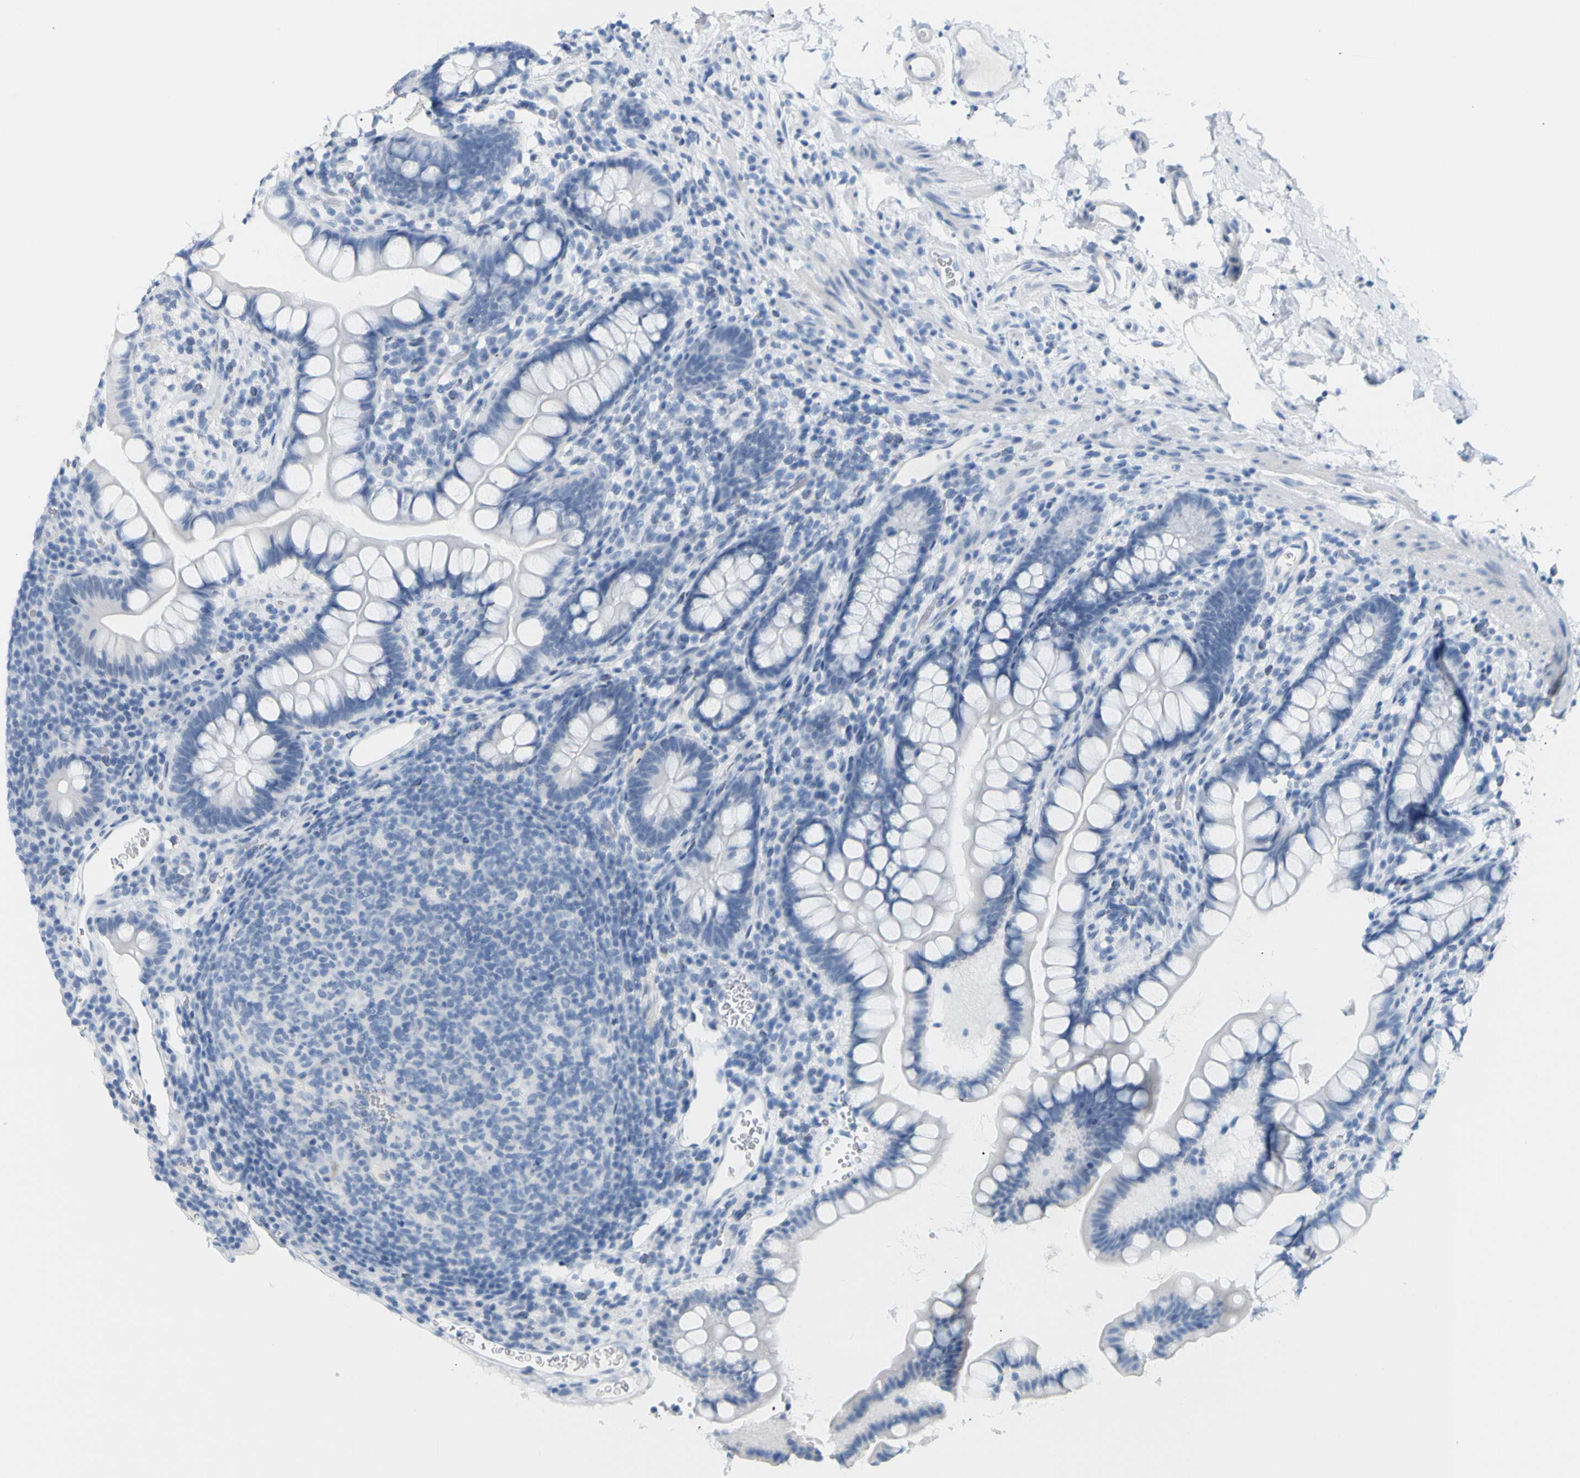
{"staining": {"intensity": "negative", "quantity": "none", "location": "none"}, "tissue": "small intestine", "cell_type": "Glandular cells", "image_type": "normal", "snomed": [{"axis": "morphology", "description": "Normal tissue, NOS"}, {"axis": "topography", "description": "Small intestine"}], "caption": "Immunohistochemistry of benign small intestine displays no positivity in glandular cells. (Immunohistochemistry (ihc), brightfield microscopy, high magnification).", "gene": "OPN1SW", "patient": {"sex": "female", "age": 84}}